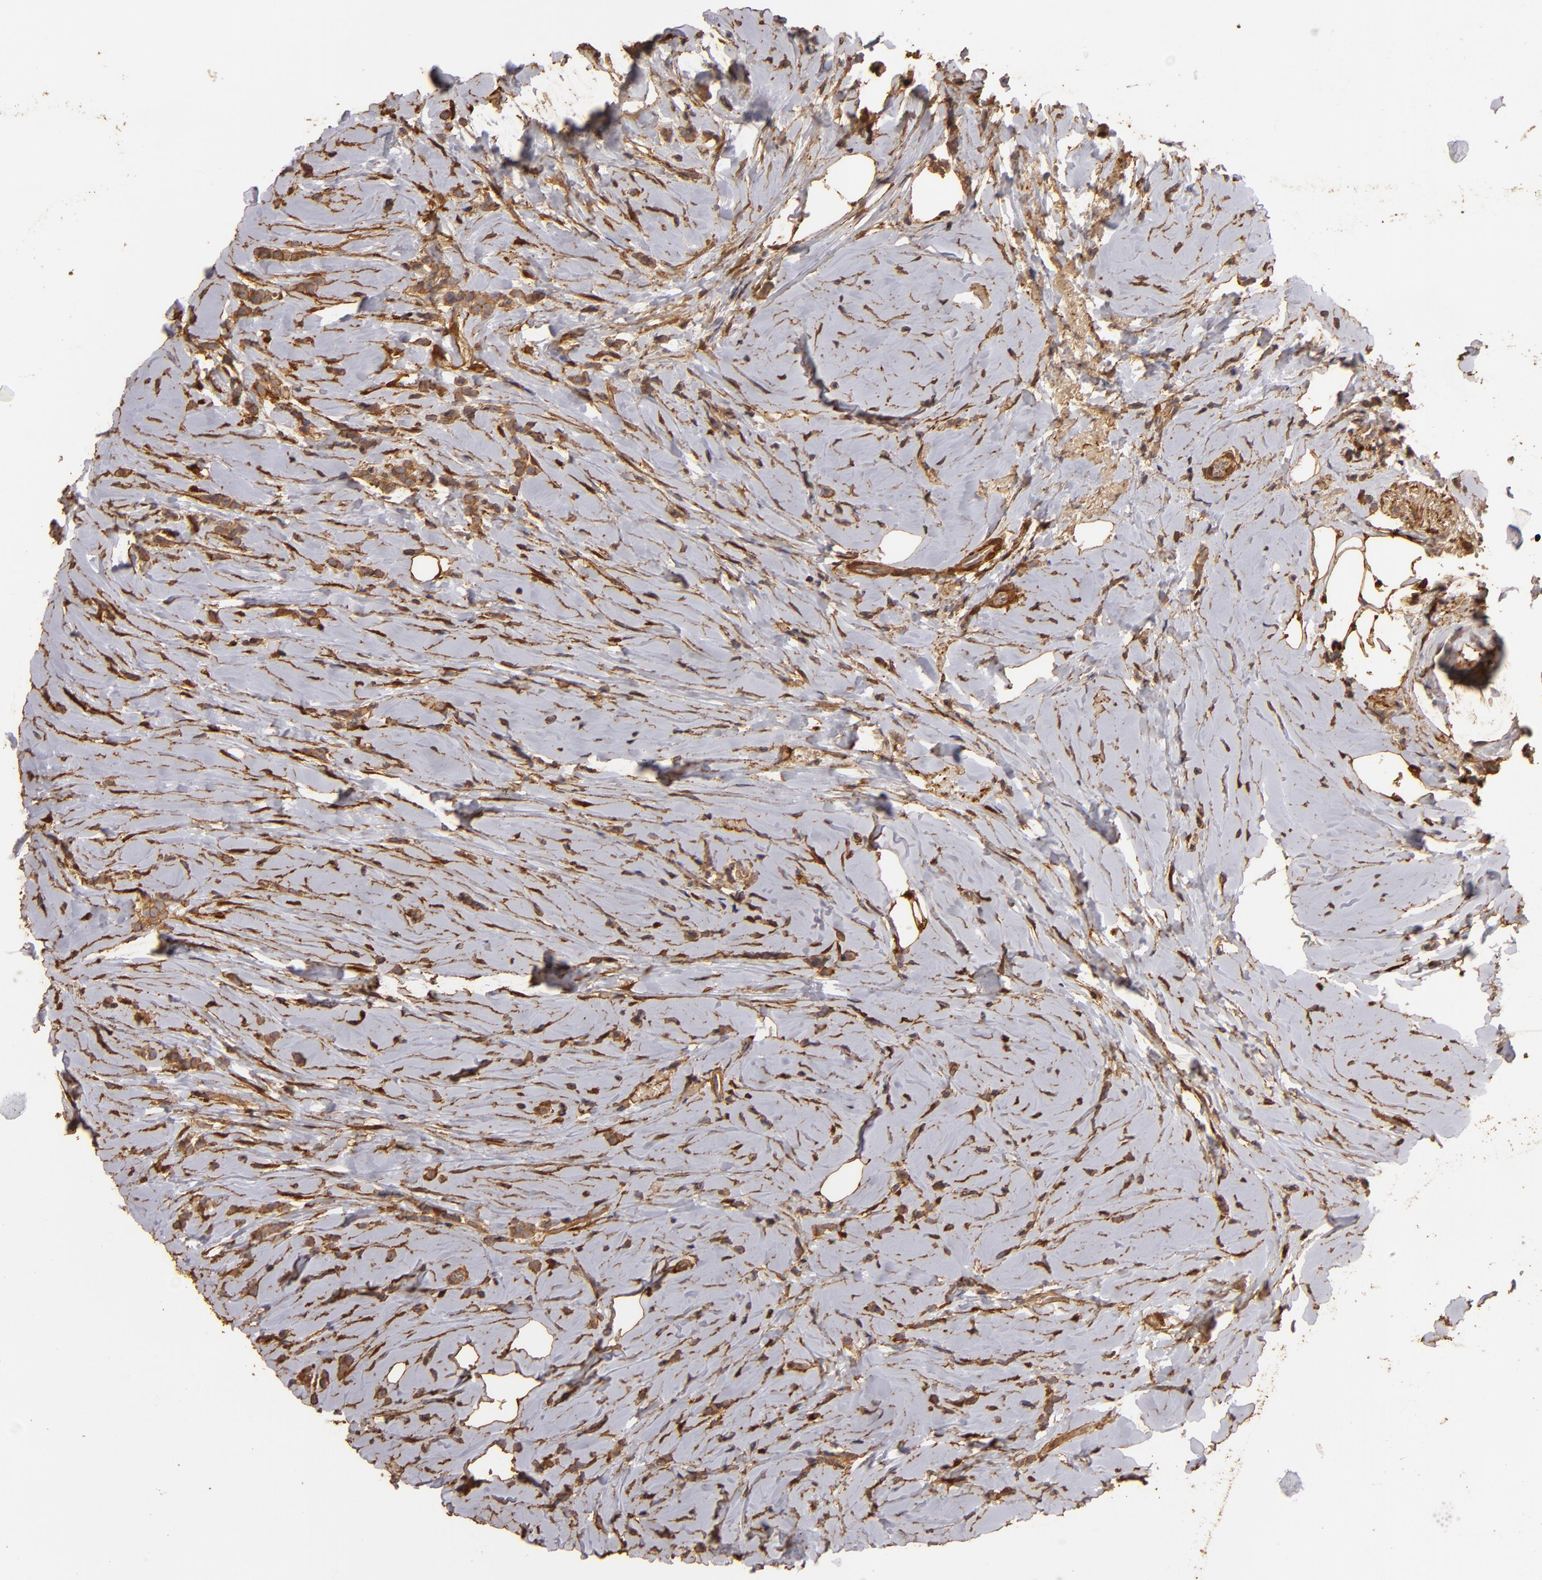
{"staining": {"intensity": "moderate", "quantity": ">75%", "location": "cytoplasmic/membranous"}, "tissue": "breast cancer", "cell_type": "Tumor cells", "image_type": "cancer", "snomed": [{"axis": "morphology", "description": "Duct carcinoma"}, {"axis": "topography", "description": "Breast"}], "caption": "High-magnification brightfield microscopy of breast invasive ductal carcinoma stained with DAB (brown) and counterstained with hematoxylin (blue). tumor cells exhibit moderate cytoplasmic/membranous expression is appreciated in approximately>75% of cells.", "gene": "HSPB6", "patient": {"sex": "female", "age": 72}}